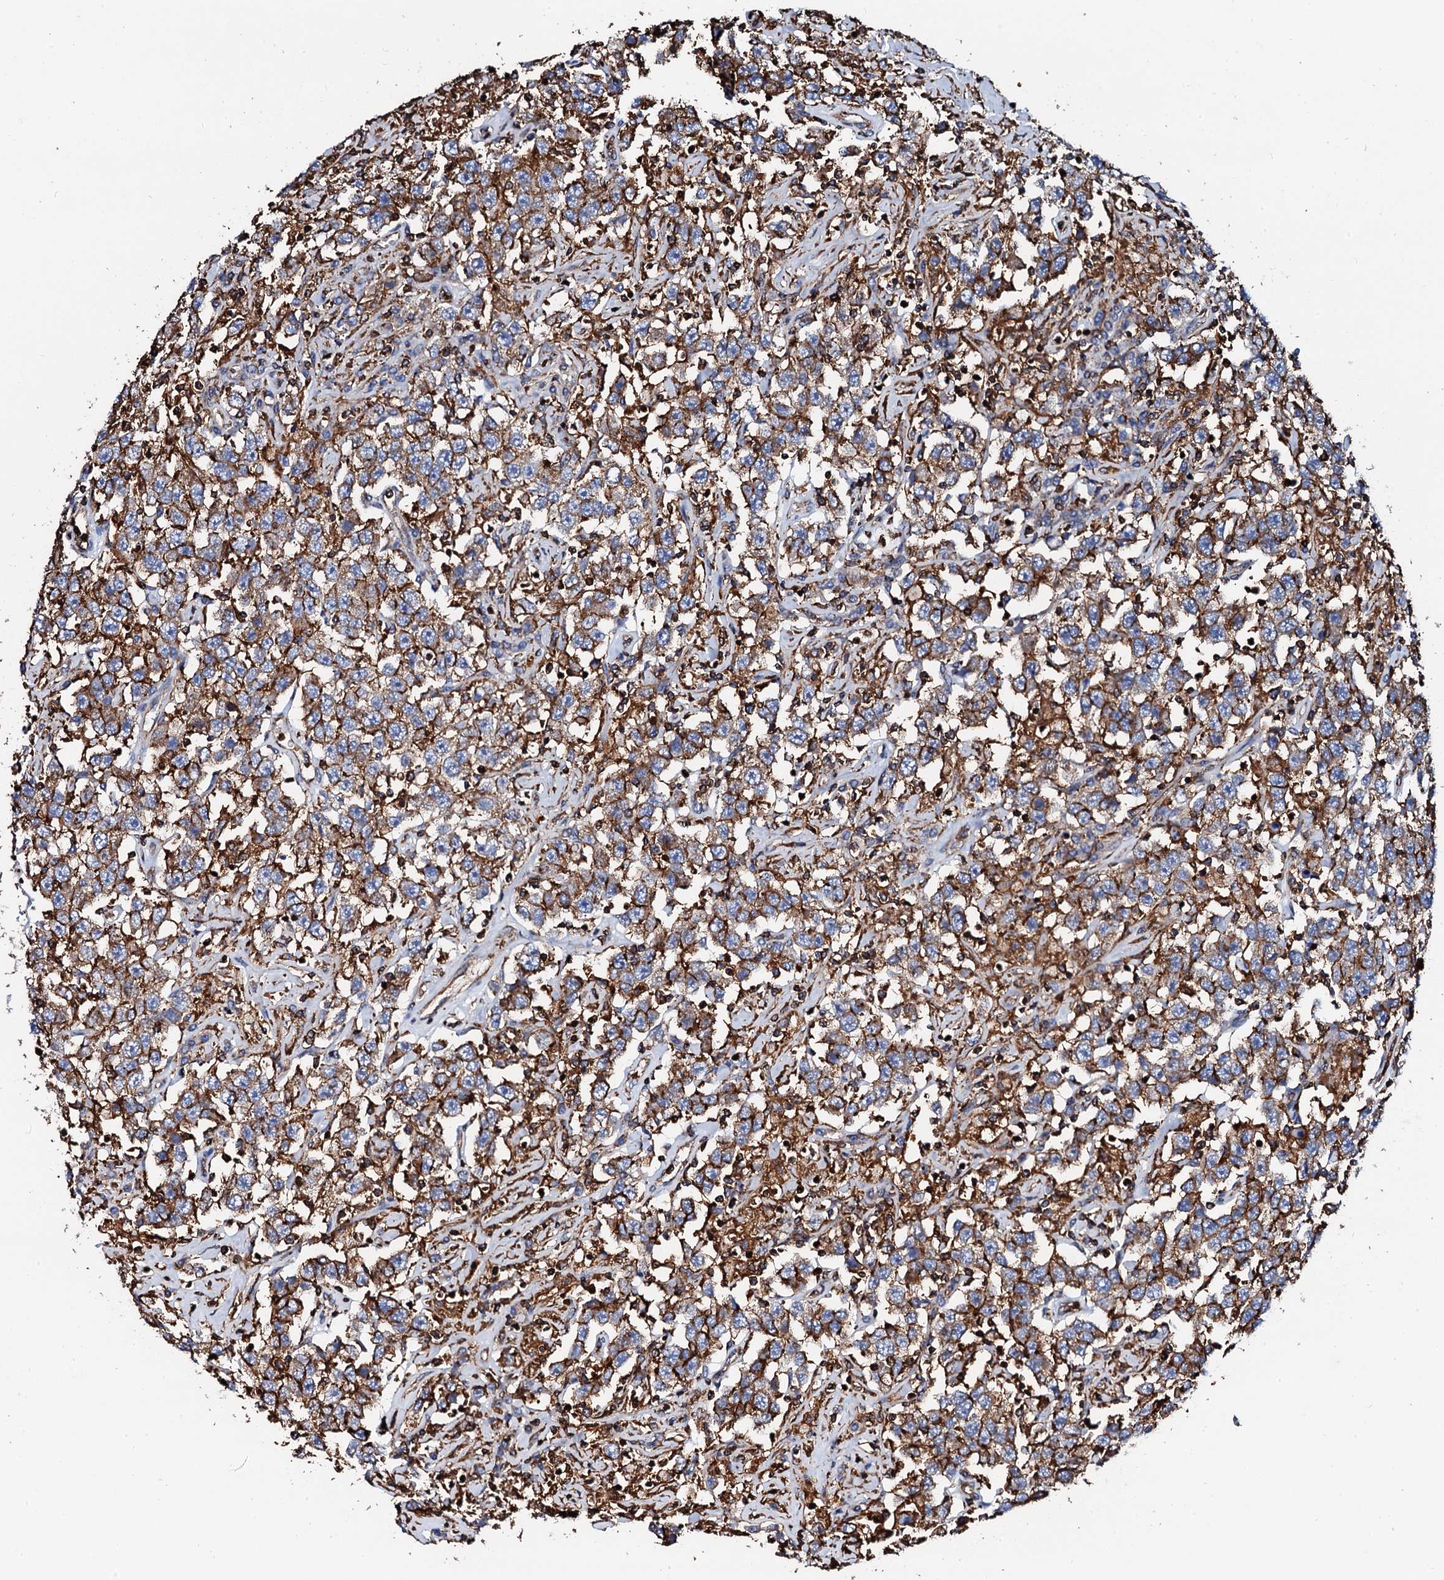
{"staining": {"intensity": "moderate", "quantity": ">75%", "location": "cytoplasmic/membranous"}, "tissue": "testis cancer", "cell_type": "Tumor cells", "image_type": "cancer", "snomed": [{"axis": "morphology", "description": "Seminoma, NOS"}, {"axis": "topography", "description": "Testis"}], "caption": "Testis seminoma was stained to show a protein in brown. There is medium levels of moderate cytoplasmic/membranous staining in about >75% of tumor cells.", "gene": "INTS10", "patient": {"sex": "male", "age": 41}}